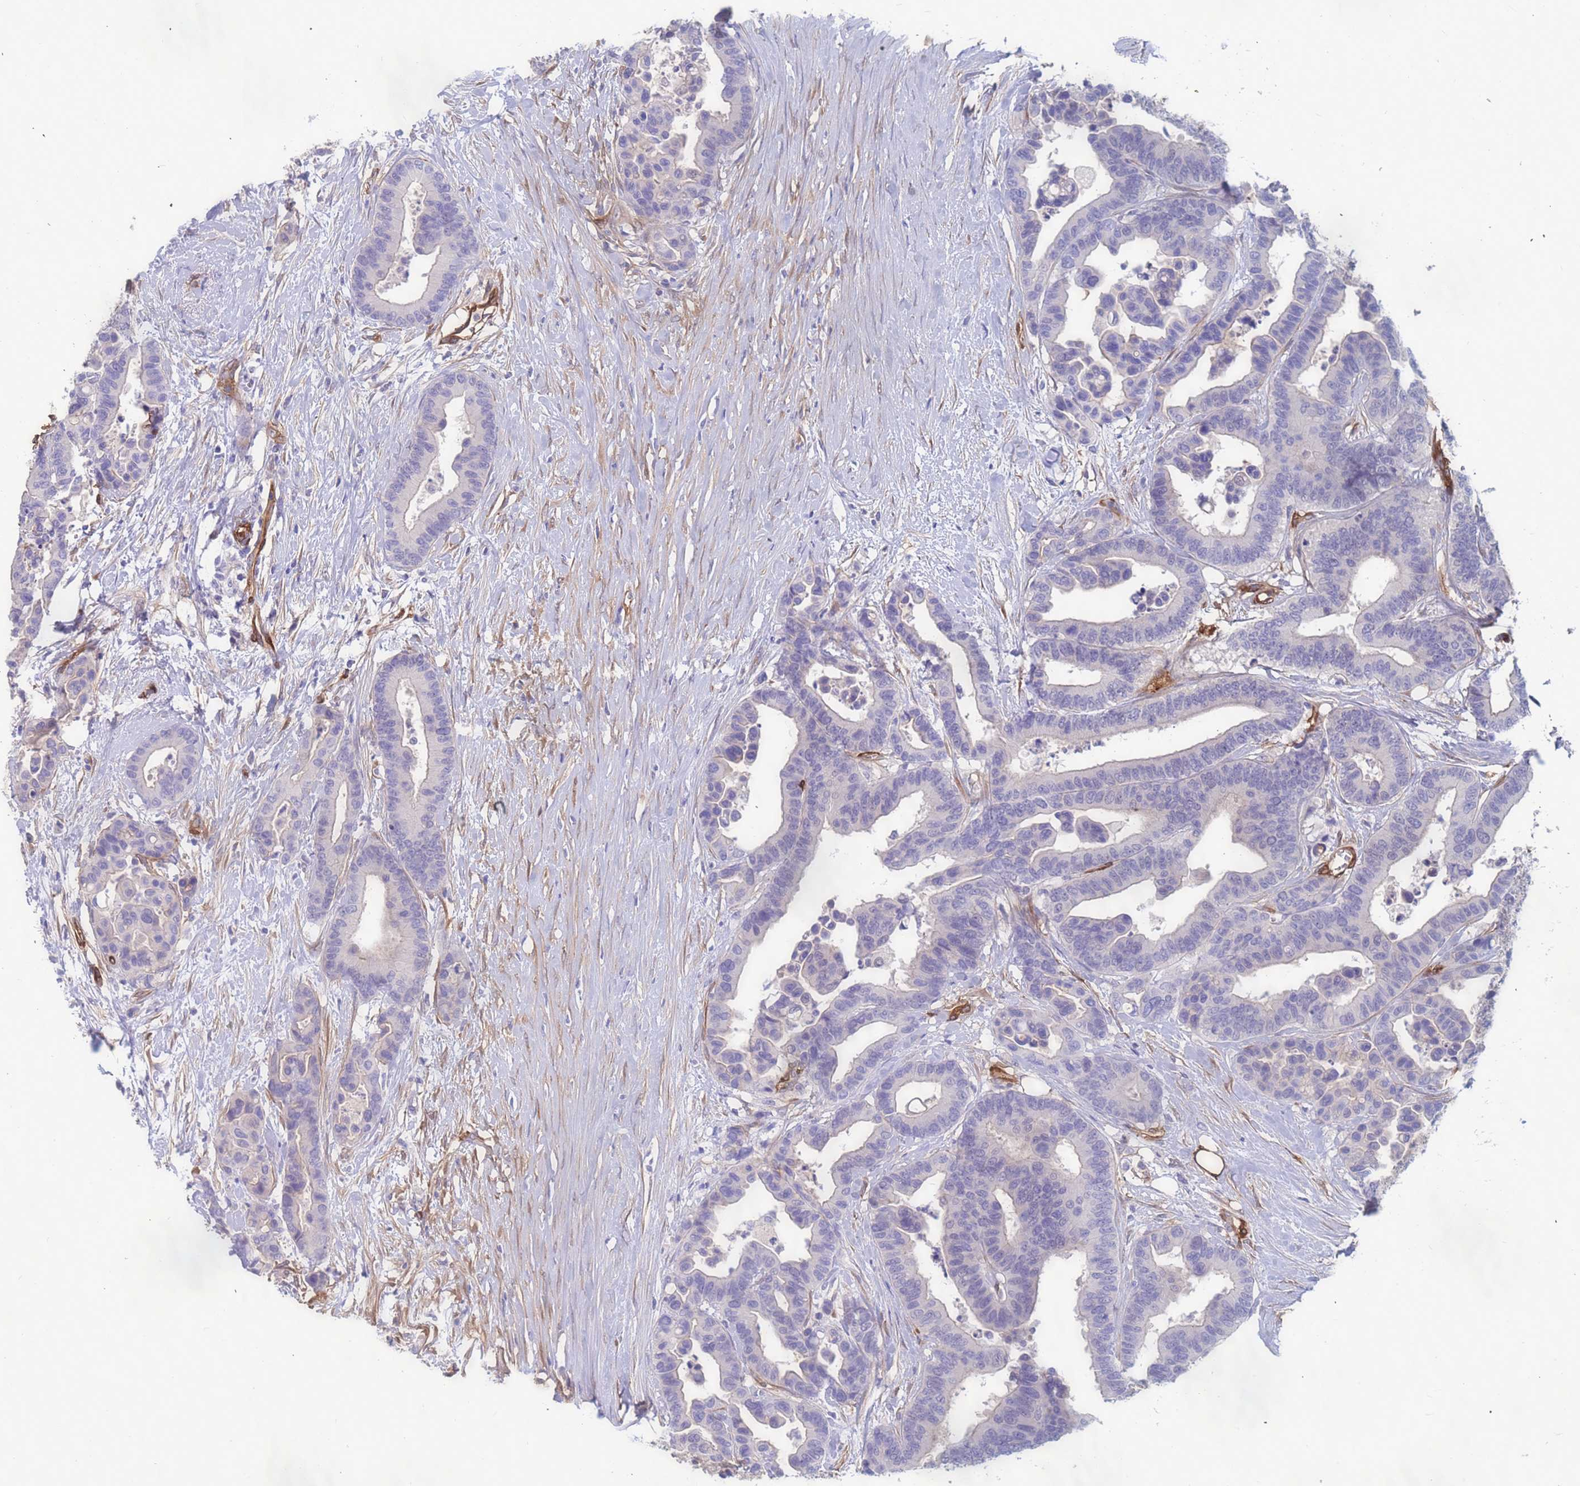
{"staining": {"intensity": "negative", "quantity": "none", "location": "none"}, "tissue": "colorectal cancer", "cell_type": "Tumor cells", "image_type": "cancer", "snomed": [{"axis": "morphology", "description": "Adenocarcinoma, NOS"}, {"axis": "topography", "description": "Colon"}], "caption": "DAB (3,3'-diaminobenzidine) immunohistochemical staining of human adenocarcinoma (colorectal) exhibits no significant staining in tumor cells.", "gene": "EHD2", "patient": {"sex": "male", "age": 82}}